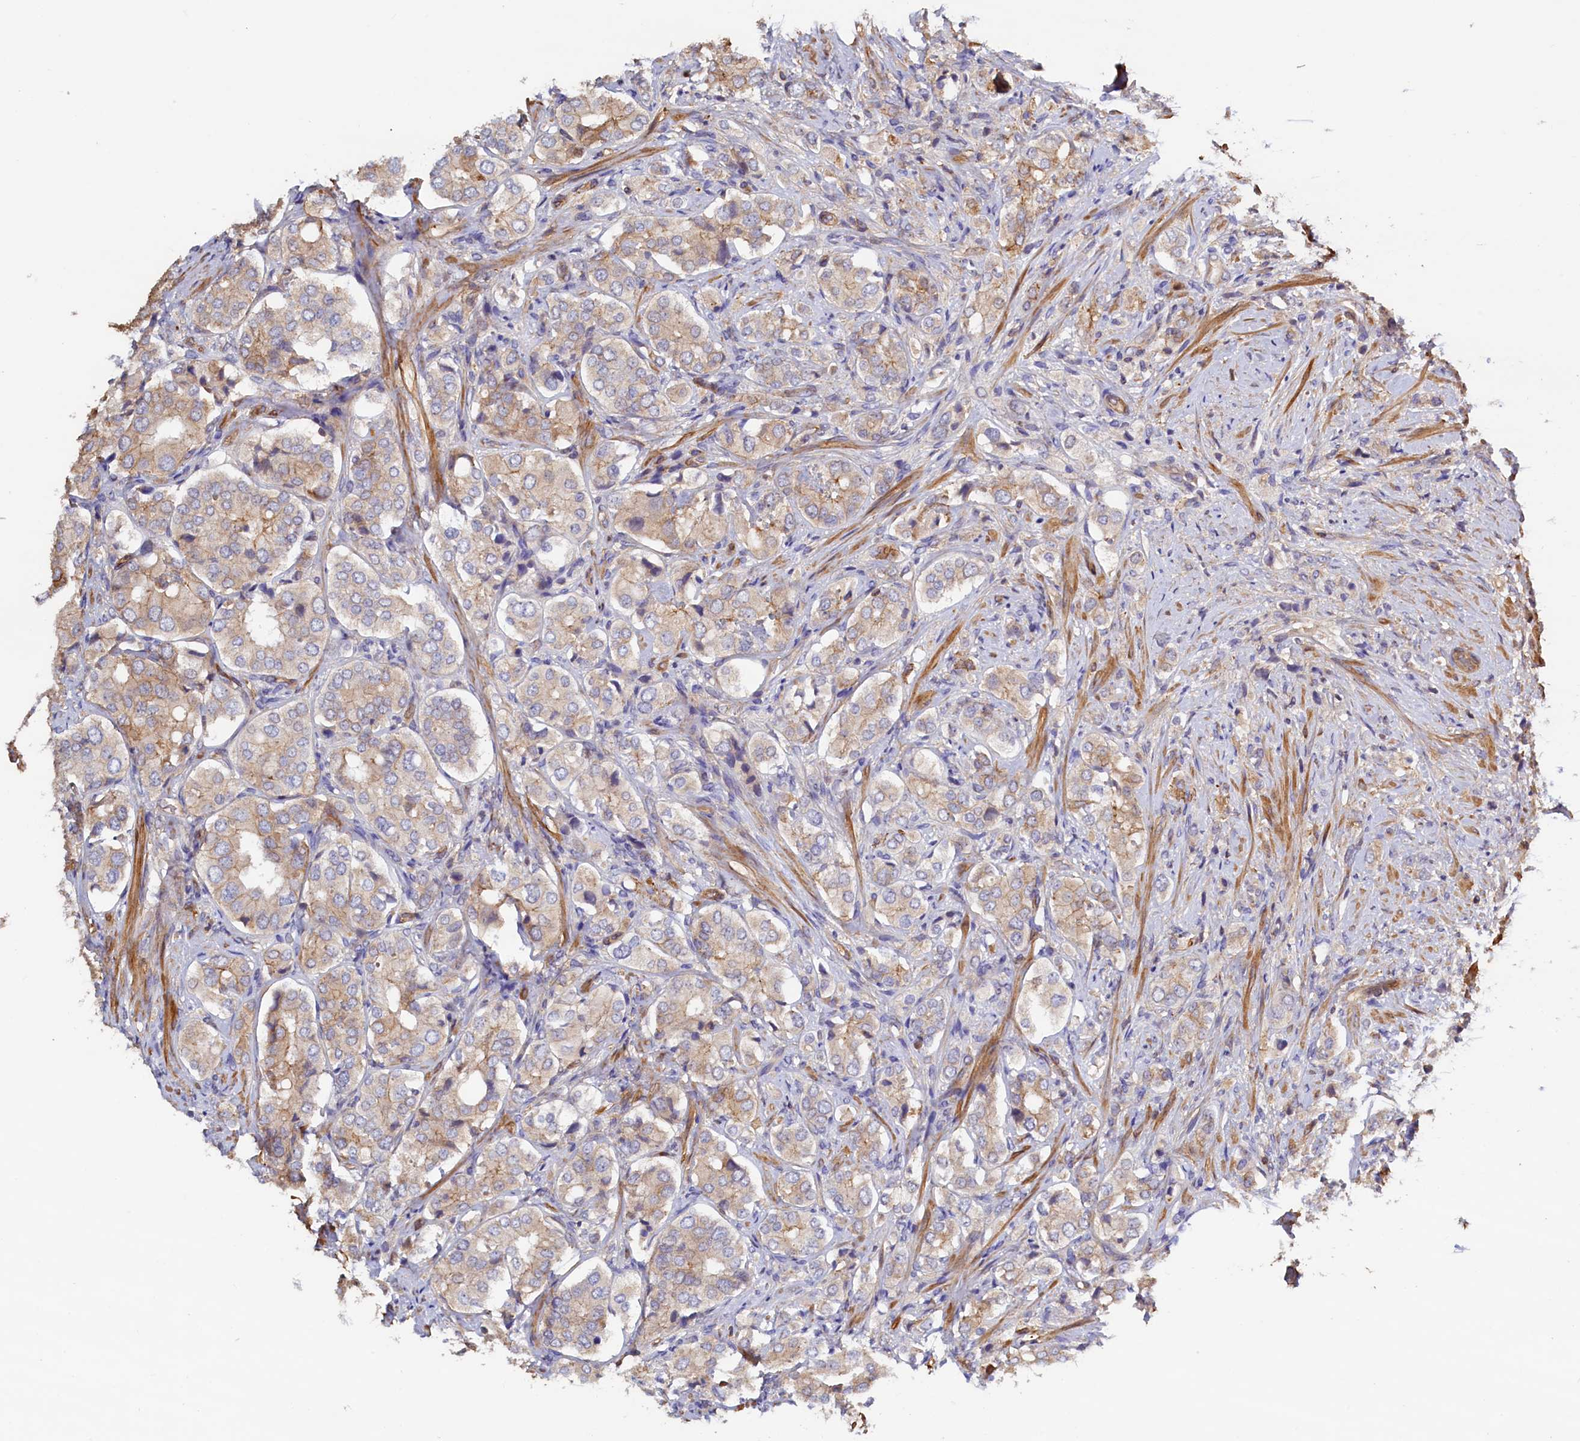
{"staining": {"intensity": "weak", "quantity": "25%-75%", "location": "cytoplasmic/membranous"}, "tissue": "prostate cancer", "cell_type": "Tumor cells", "image_type": "cancer", "snomed": [{"axis": "morphology", "description": "Adenocarcinoma, High grade"}, {"axis": "topography", "description": "Prostate"}], "caption": "An immunohistochemistry (IHC) photomicrograph of neoplastic tissue is shown. Protein staining in brown labels weak cytoplasmic/membranous positivity in adenocarcinoma (high-grade) (prostate) within tumor cells.", "gene": "DUOXA1", "patient": {"sex": "male", "age": 65}}